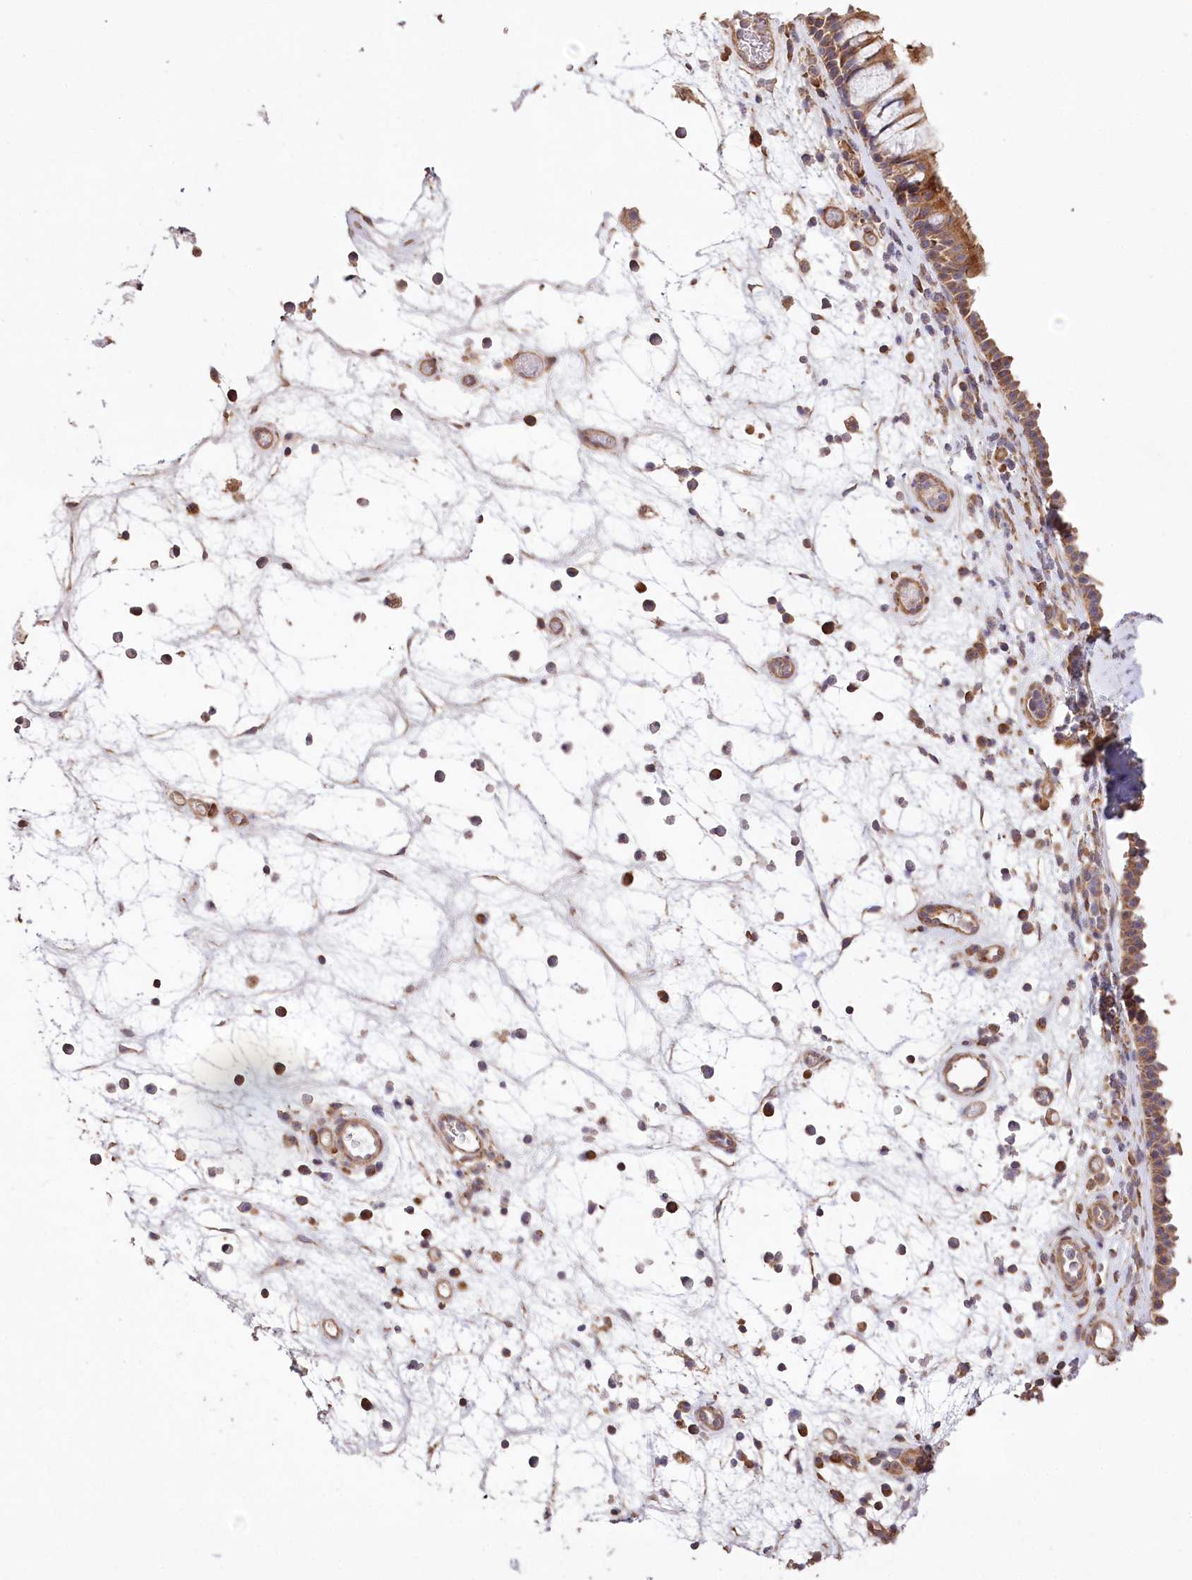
{"staining": {"intensity": "moderate", "quantity": ">75%", "location": "cytoplasmic/membranous"}, "tissue": "nasopharynx", "cell_type": "Respiratory epithelial cells", "image_type": "normal", "snomed": [{"axis": "morphology", "description": "Normal tissue, NOS"}, {"axis": "morphology", "description": "Inflammation, NOS"}, {"axis": "morphology", "description": "Malignant melanoma, Metastatic site"}, {"axis": "topography", "description": "Nasopharynx"}], "caption": "Immunohistochemical staining of normal nasopharynx reveals medium levels of moderate cytoplasmic/membranous expression in about >75% of respiratory epithelial cells. (DAB IHC, brown staining for protein, blue staining for nuclei).", "gene": "PRSS53", "patient": {"sex": "male", "age": 70}}